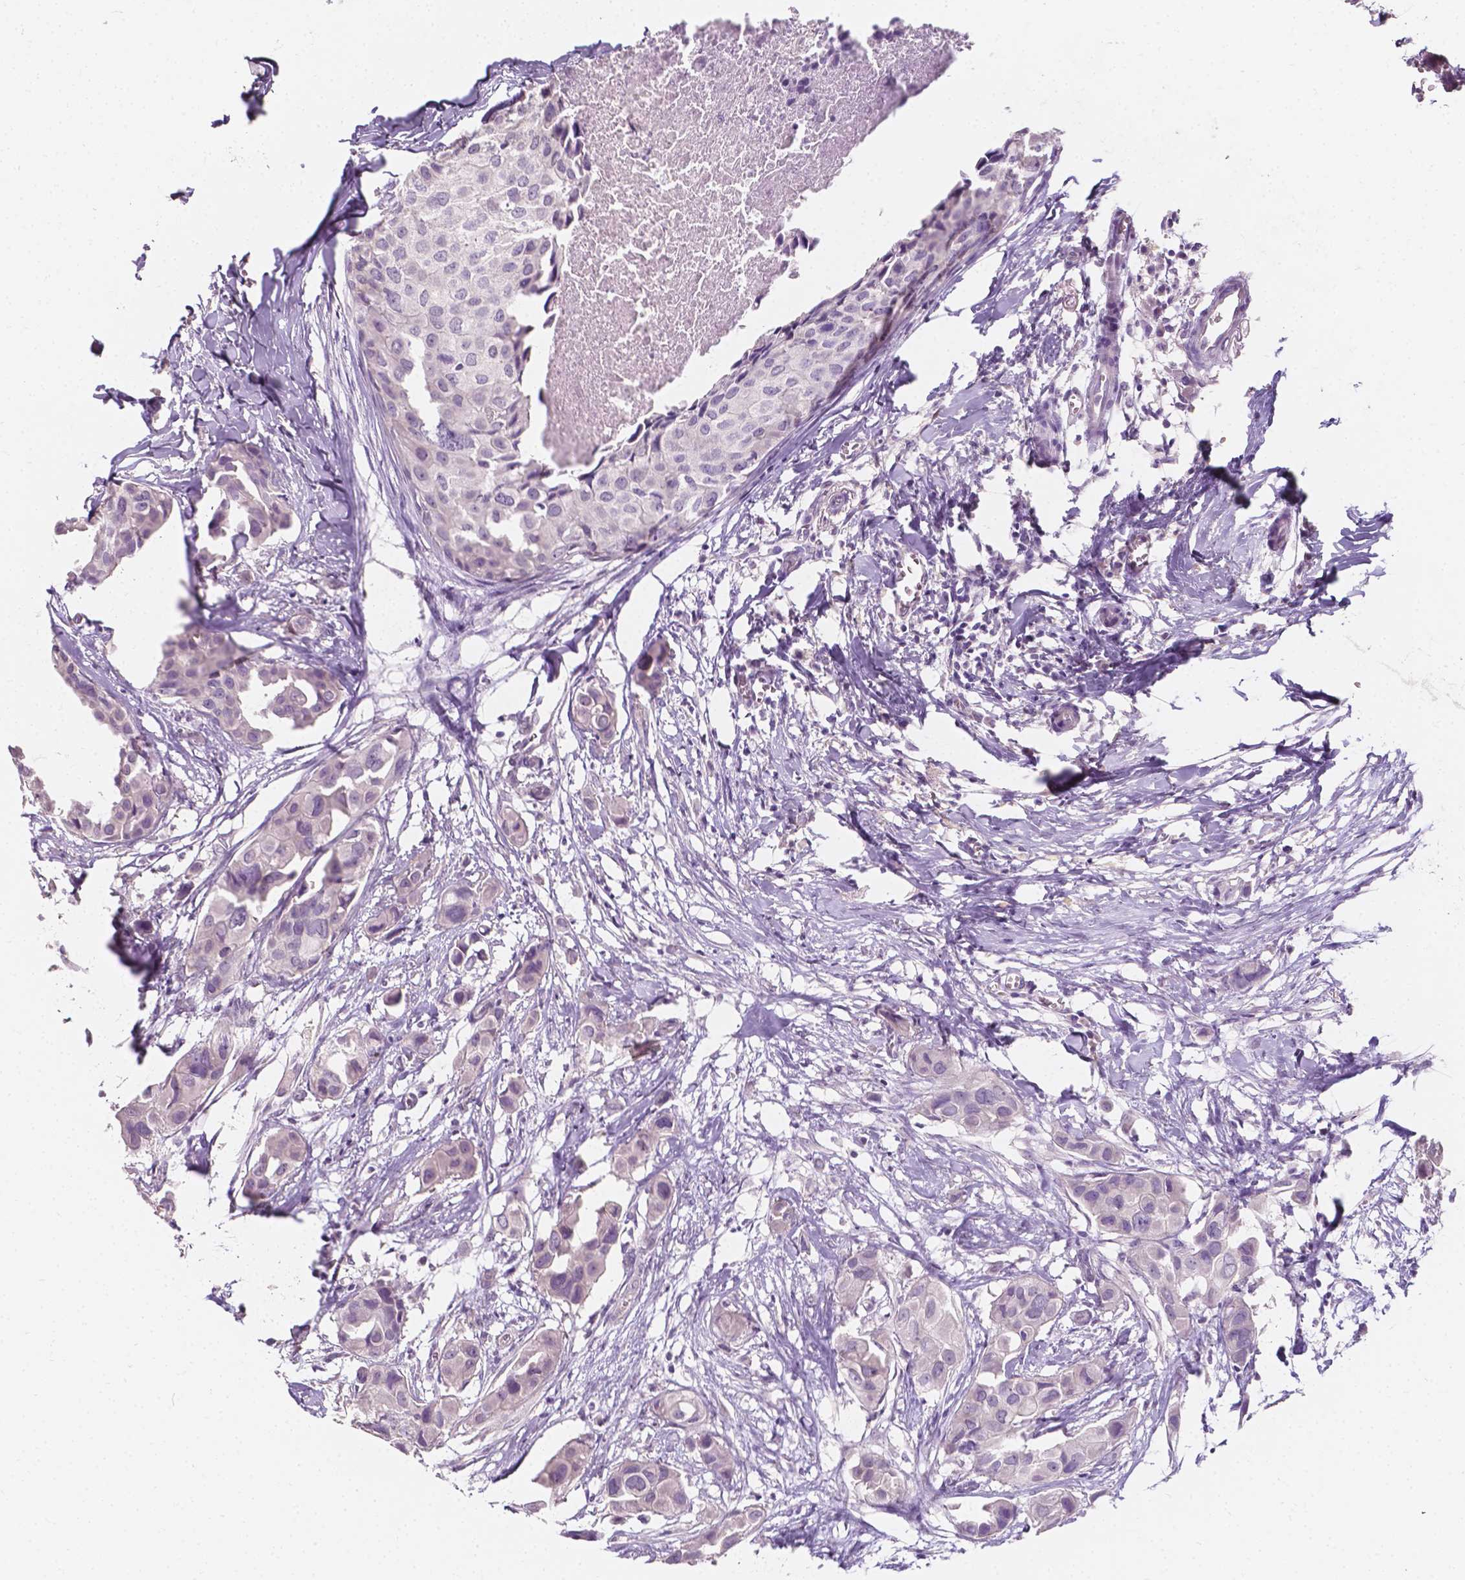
{"staining": {"intensity": "negative", "quantity": "none", "location": "none"}, "tissue": "breast cancer", "cell_type": "Tumor cells", "image_type": "cancer", "snomed": [{"axis": "morphology", "description": "Duct carcinoma"}, {"axis": "topography", "description": "Breast"}], "caption": "A histopathology image of breast cancer (intraductal carcinoma) stained for a protein exhibits no brown staining in tumor cells.", "gene": "TAL1", "patient": {"sex": "female", "age": 38}}